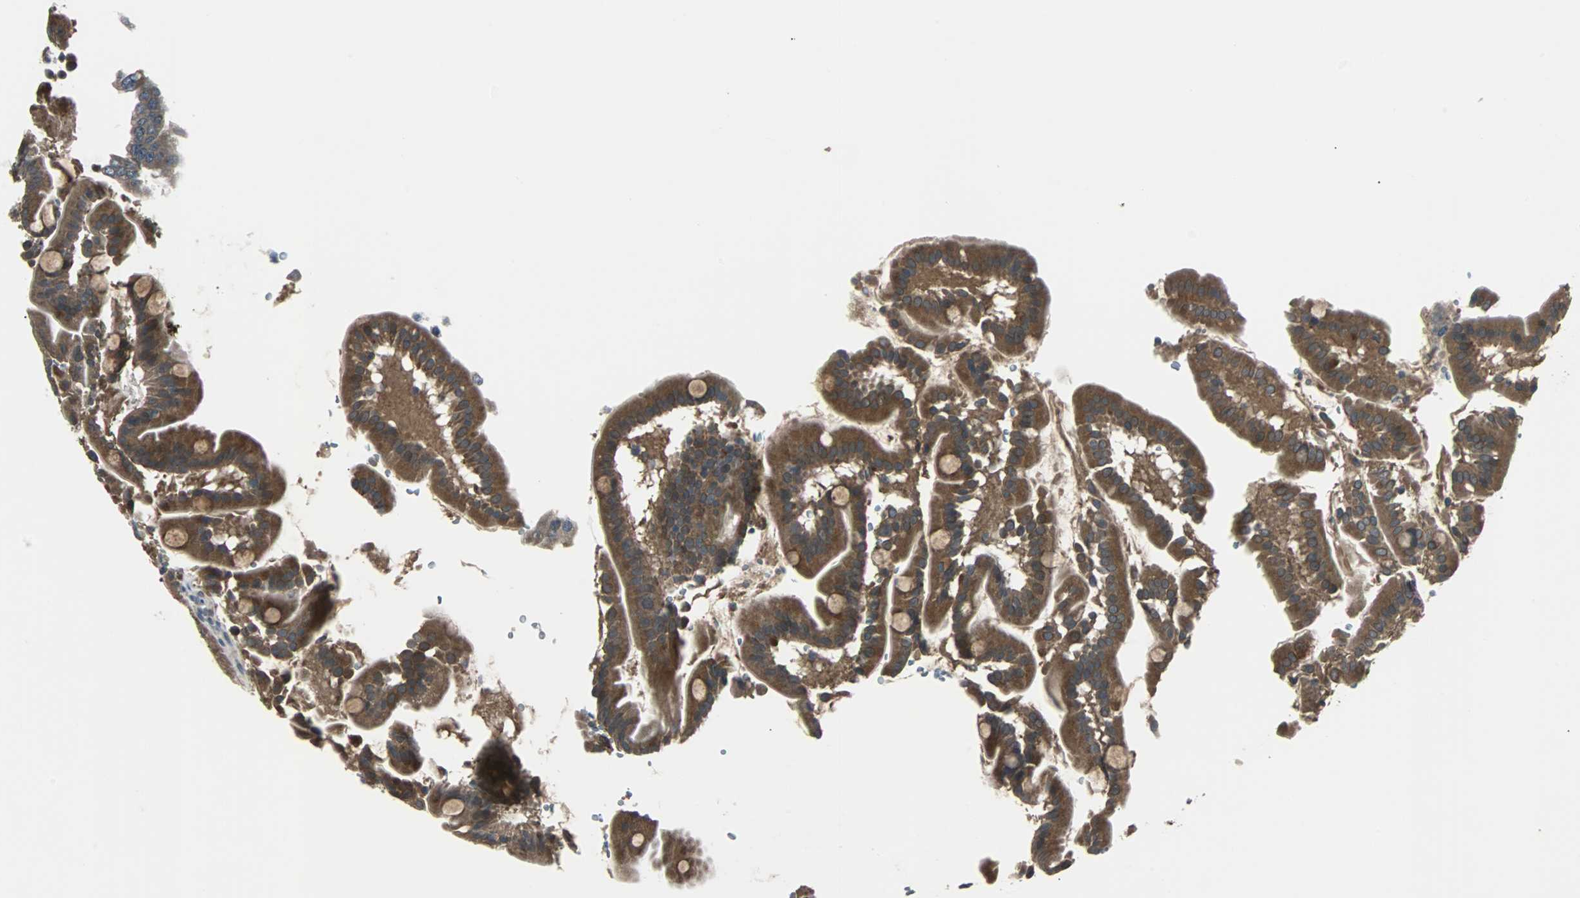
{"staining": {"intensity": "strong", "quantity": ">75%", "location": "cytoplasmic/membranous"}, "tissue": "duodenum", "cell_type": "Glandular cells", "image_type": "normal", "snomed": [{"axis": "morphology", "description": "Normal tissue, NOS"}, {"axis": "topography", "description": "Duodenum"}], "caption": "Immunohistochemistry (IHC) histopathology image of normal duodenum stained for a protein (brown), which exhibits high levels of strong cytoplasmic/membranous expression in approximately >75% of glandular cells.", "gene": "ARF1", "patient": {"sex": "male", "age": 50}}